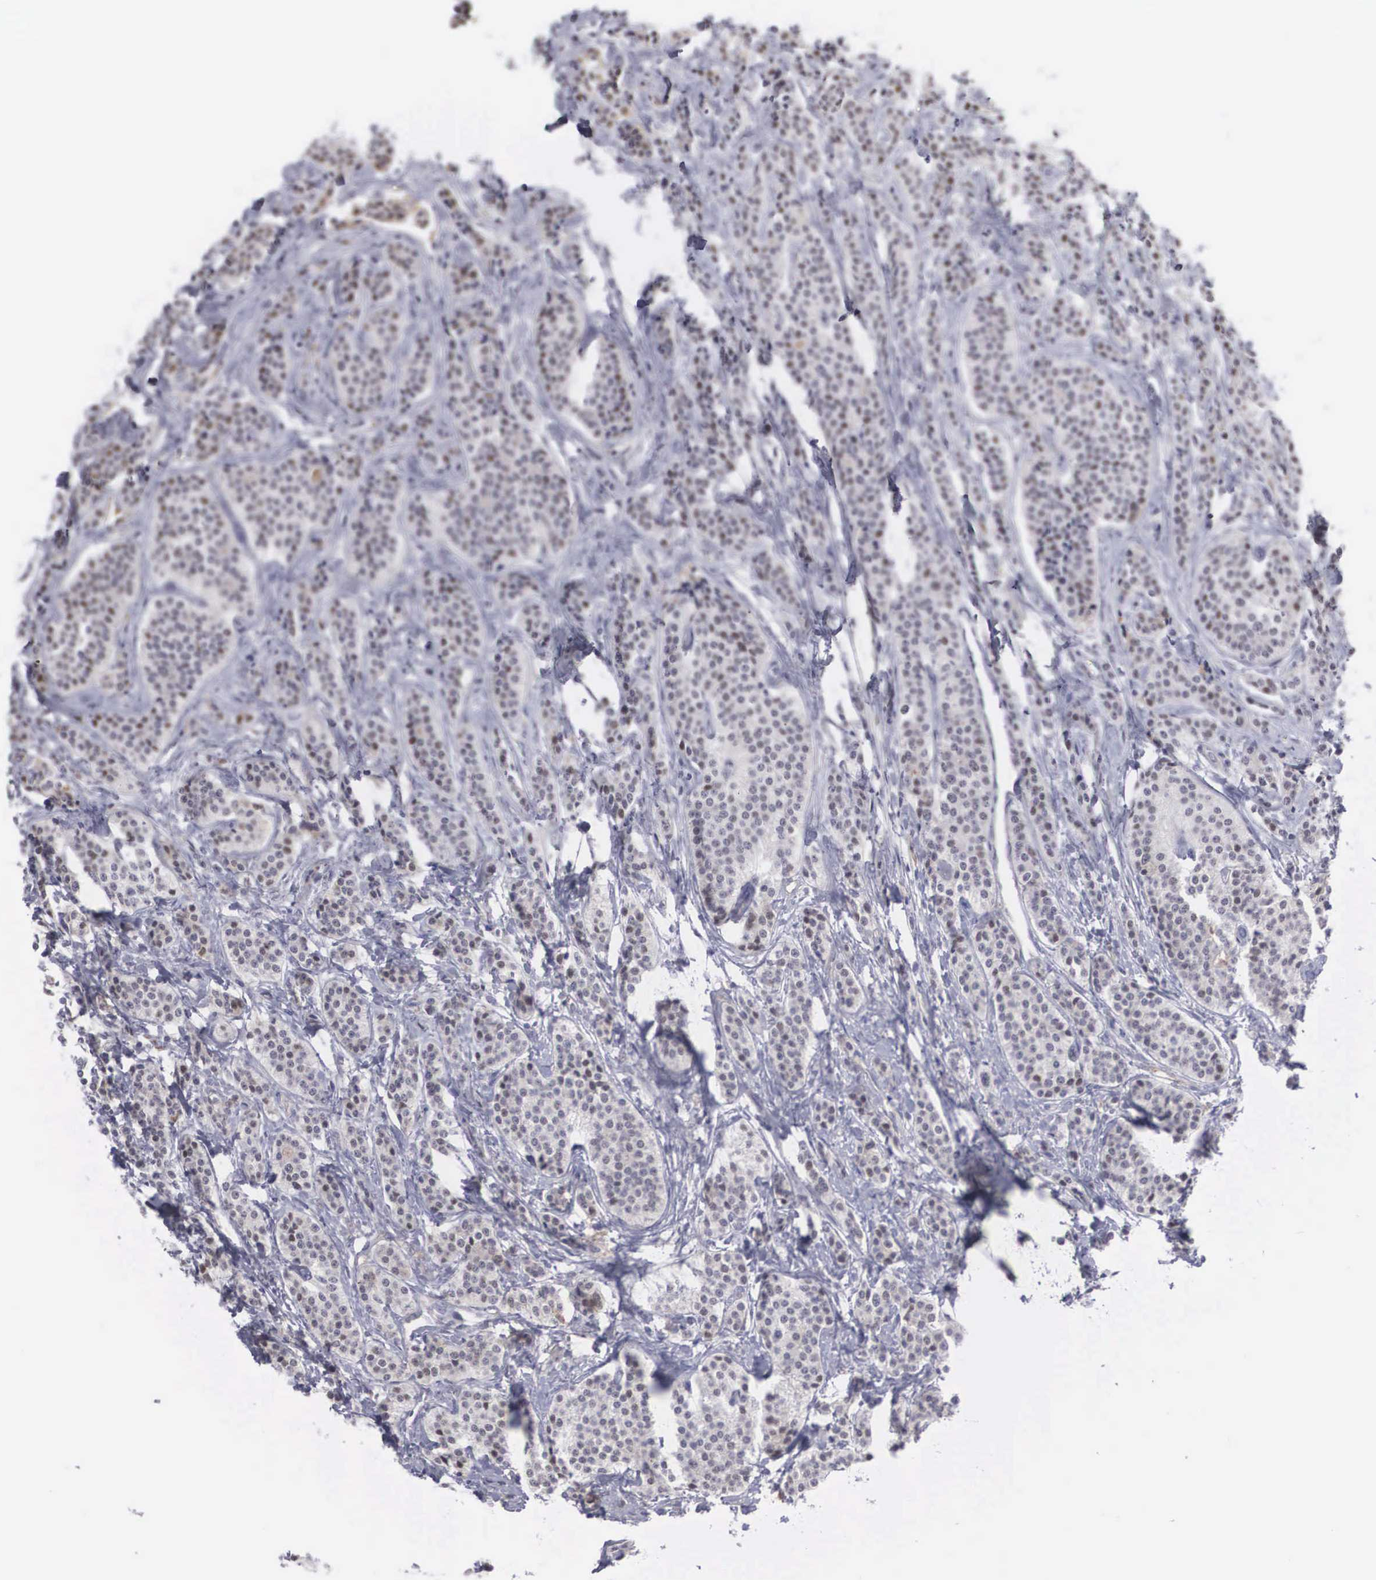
{"staining": {"intensity": "weak", "quantity": "25%-75%", "location": "nuclear"}, "tissue": "carcinoid", "cell_type": "Tumor cells", "image_type": "cancer", "snomed": [{"axis": "morphology", "description": "Carcinoid, malignant, NOS"}, {"axis": "topography", "description": "Small intestine"}], "caption": "Human carcinoid stained with a protein marker shows weak staining in tumor cells.", "gene": "RBPJ", "patient": {"sex": "male", "age": 63}}